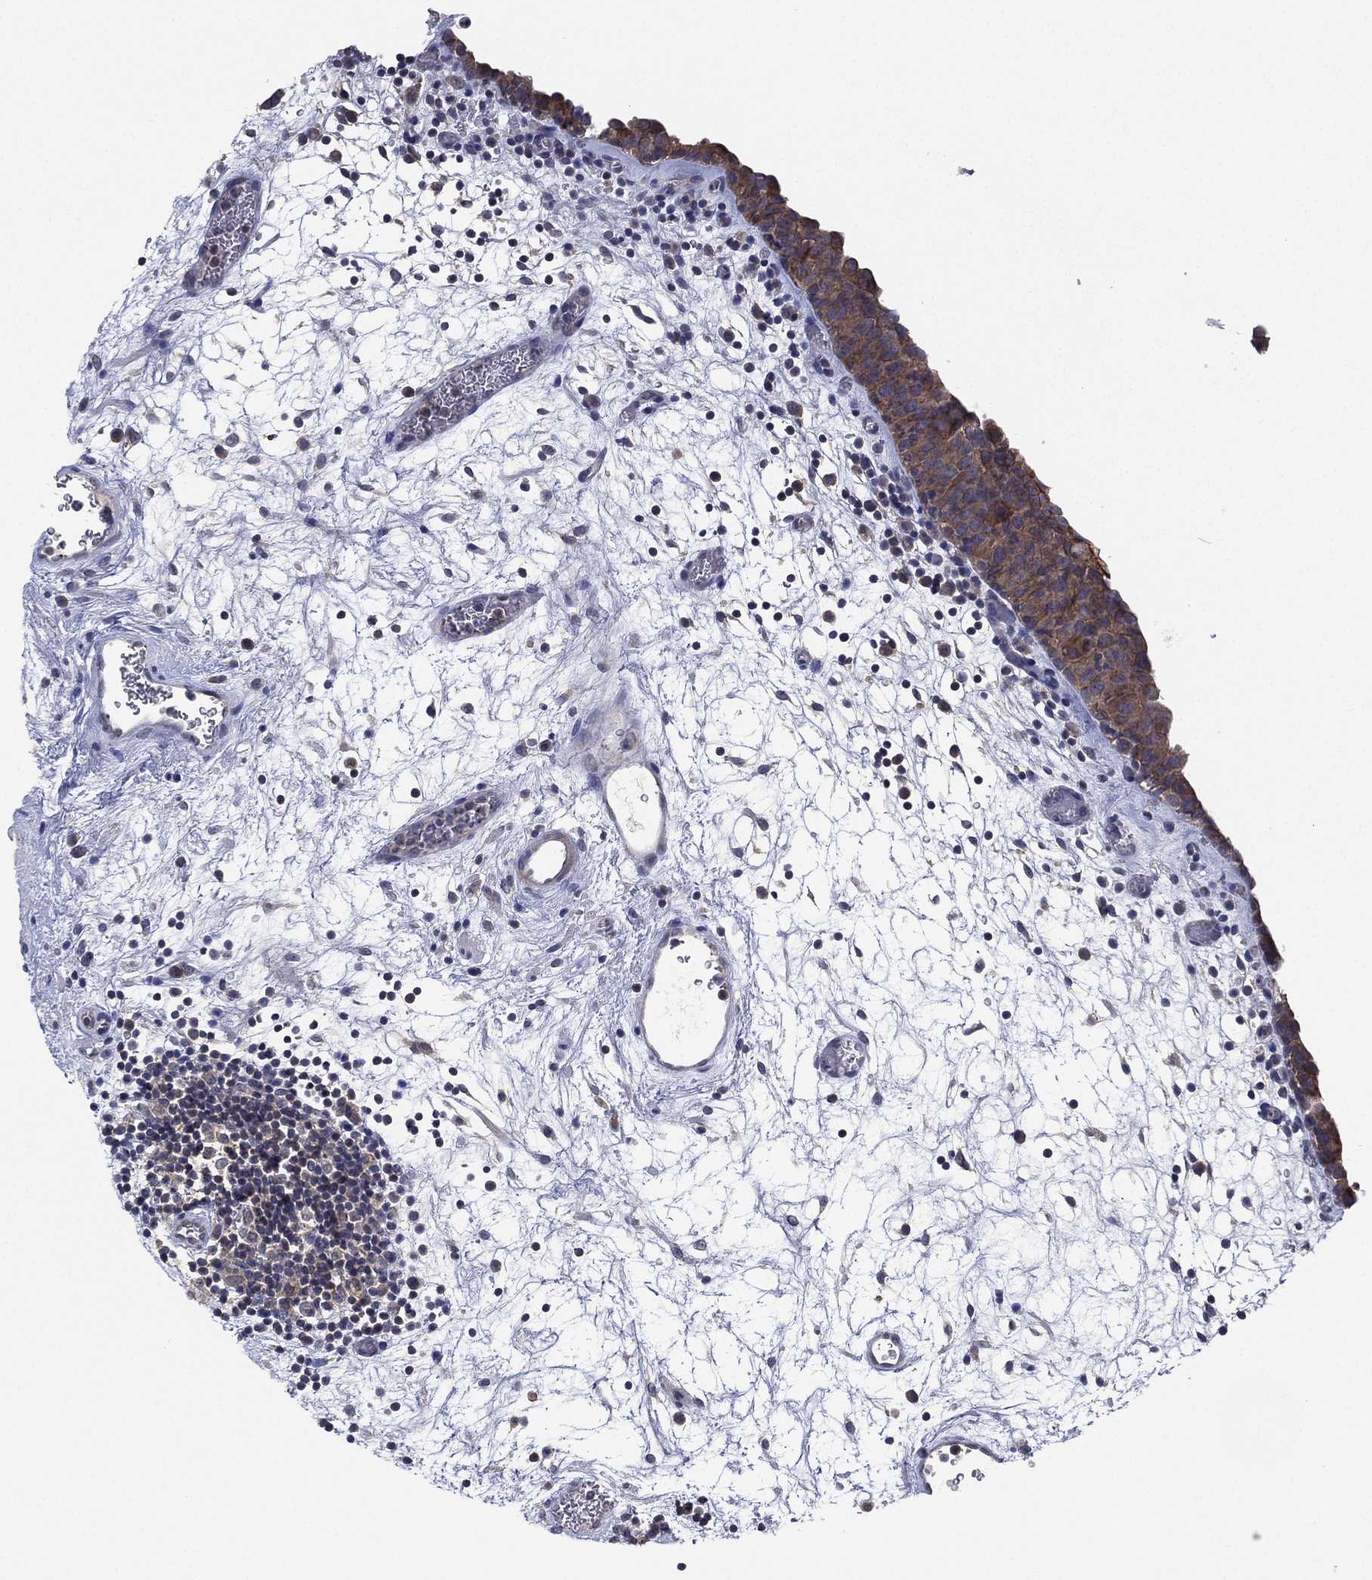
{"staining": {"intensity": "moderate", "quantity": "25%-75%", "location": "cytoplasmic/membranous"}, "tissue": "urinary bladder", "cell_type": "Urothelial cells", "image_type": "normal", "snomed": [{"axis": "morphology", "description": "Normal tissue, NOS"}, {"axis": "topography", "description": "Urinary bladder"}], "caption": "High-magnification brightfield microscopy of unremarkable urinary bladder stained with DAB (3,3'-diaminobenzidine) (brown) and counterstained with hematoxylin (blue). urothelial cells exhibit moderate cytoplasmic/membranous expression is seen in about25%-75% of cells. The staining is performed using DAB brown chromogen to label protein expression. The nuclei are counter-stained blue using hematoxylin.", "gene": "MPP7", "patient": {"sex": "male", "age": 37}}